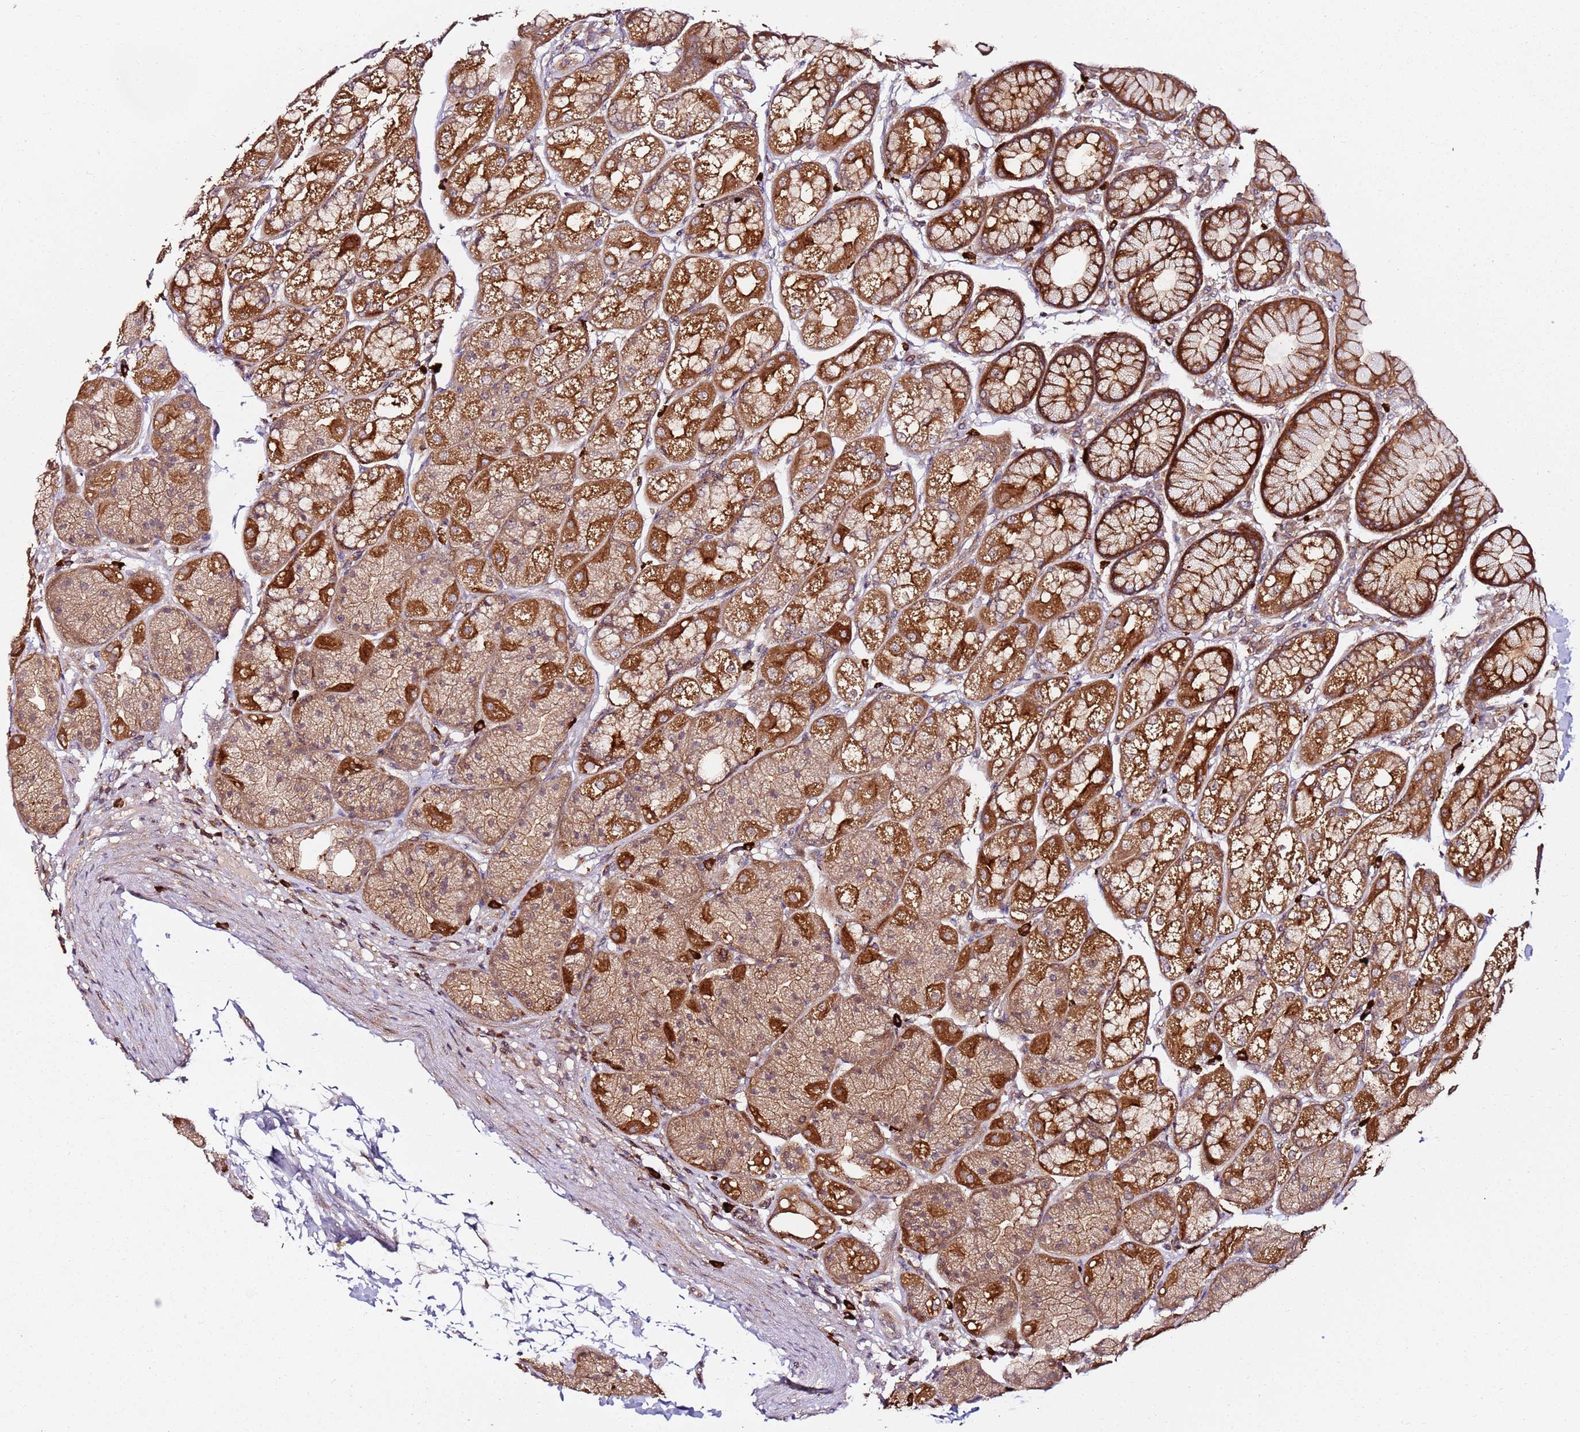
{"staining": {"intensity": "strong", "quantity": "25%-75%", "location": "cytoplasmic/membranous"}, "tissue": "stomach", "cell_type": "Glandular cells", "image_type": "normal", "snomed": [{"axis": "morphology", "description": "Normal tissue, NOS"}, {"axis": "topography", "description": "Stomach"}], "caption": "Strong cytoplasmic/membranous positivity for a protein is present in about 25%-75% of glandular cells of normal stomach using immunohistochemistry.", "gene": "PRMT7", "patient": {"sex": "male", "age": 57}}